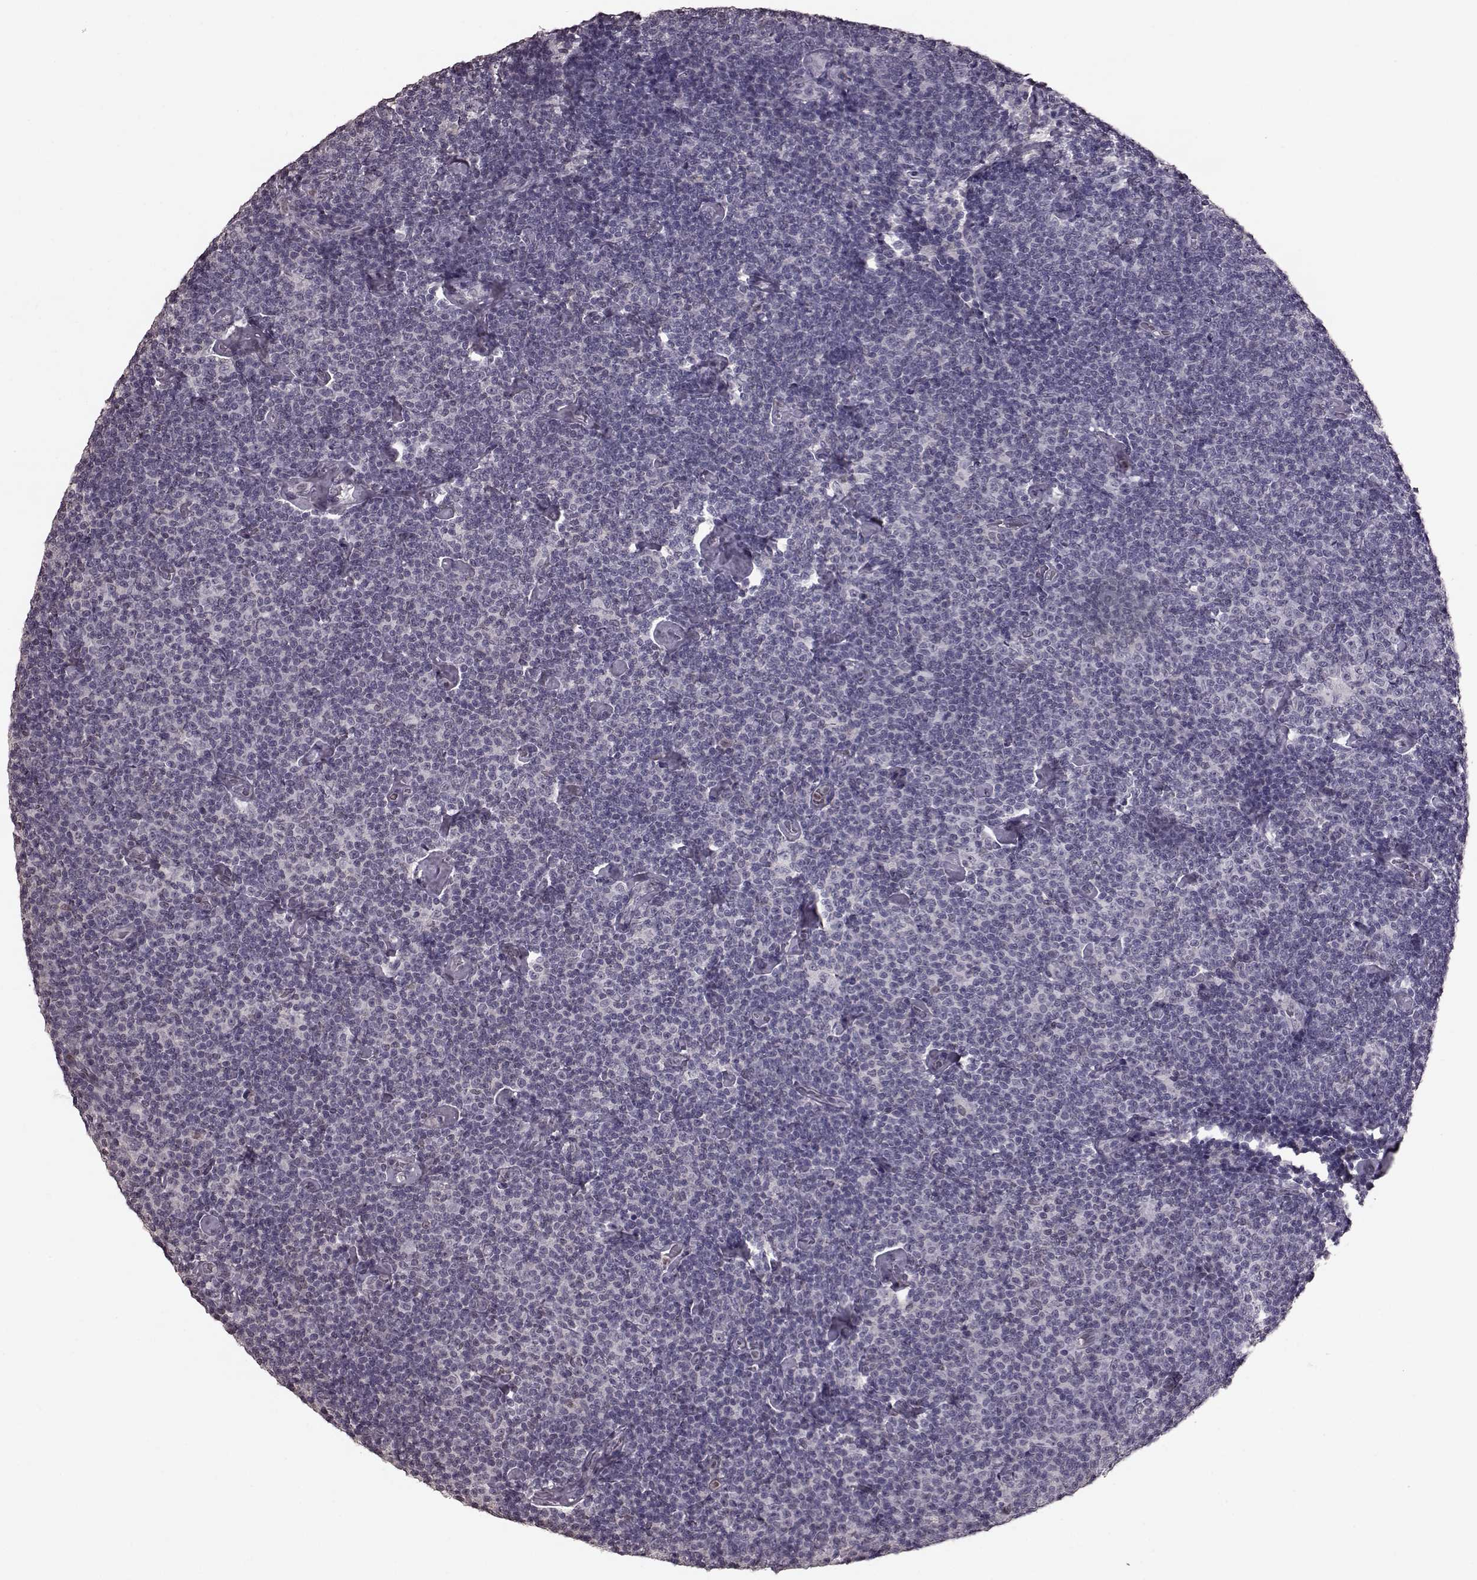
{"staining": {"intensity": "negative", "quantity": "none", "location": "none"}, "tissue": "lymphoma", "cell_type": "Tumor cells", "image_type": "cancer", "snomed": [{"axis": "morphology", "description": "Malignant lymphoma, non-Hodgkin's type, Low grade"}, {"axis": "topography", "description": "Lymph node"}], "caption": "Immunohistochemistry (IHC) of low-grade malignant lymphoma, non-Hodgkin's type exhibits no positivity in tumor cells.", "gene": "TSKS", "patient": {"sex": "male", "age": 81}}